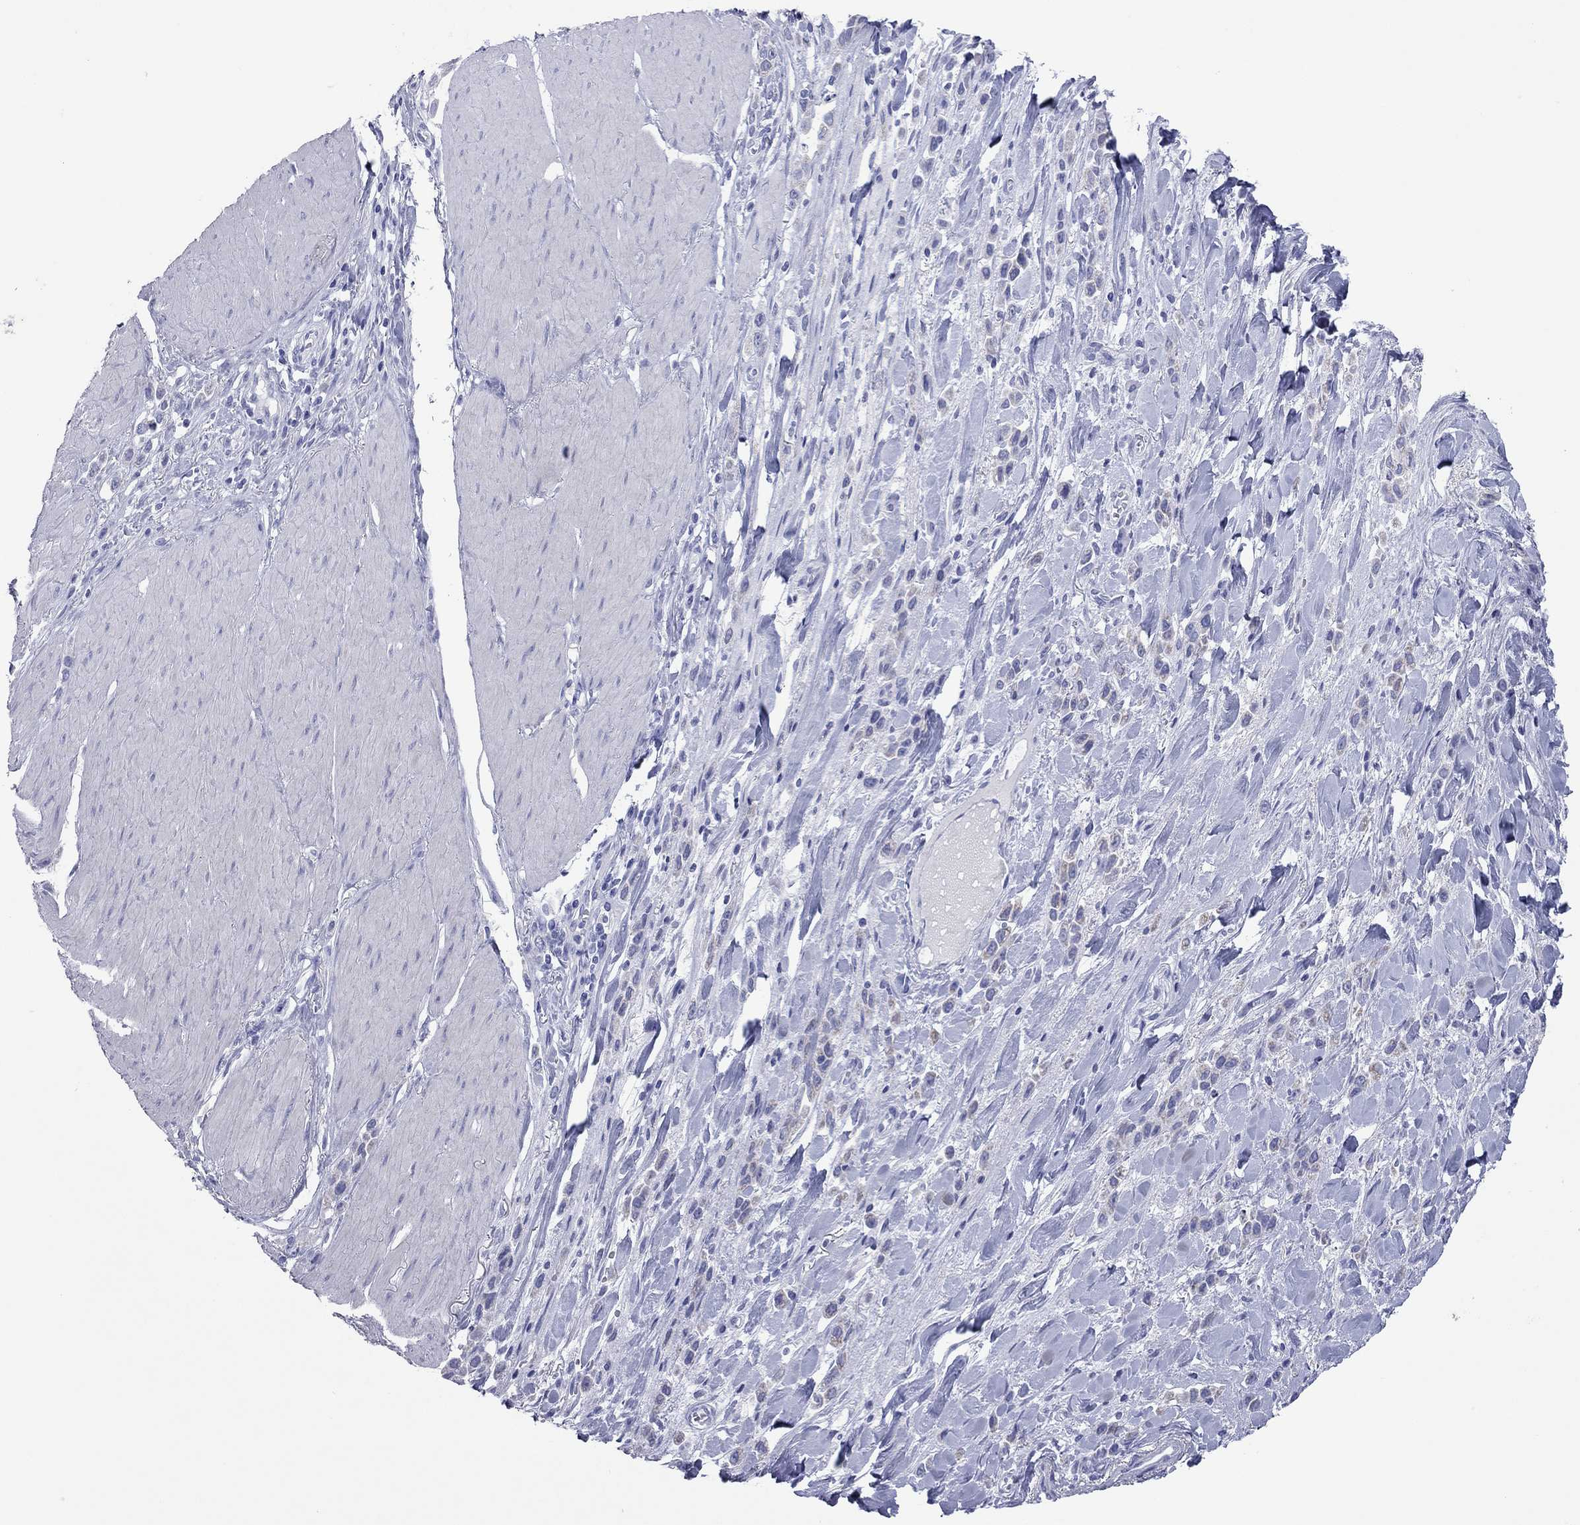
{"staining": {"intensity": "negative", "quantity": "none", "location": "none"}, "tissue": "stomach cancer", "cell_type": "Tumor cells", "image_type": "cancer", "snomed": [{"axis": "morphology", "description": "Adenocarcinoma, NOS"}, {"axis": "topography", "description": "Stomach"}], "caption": "There is no significant staining in tumor cells of stomach adenocarcinoma.", "gene": "VSIG10", "patient": {"sex": "male", "age": 47}}